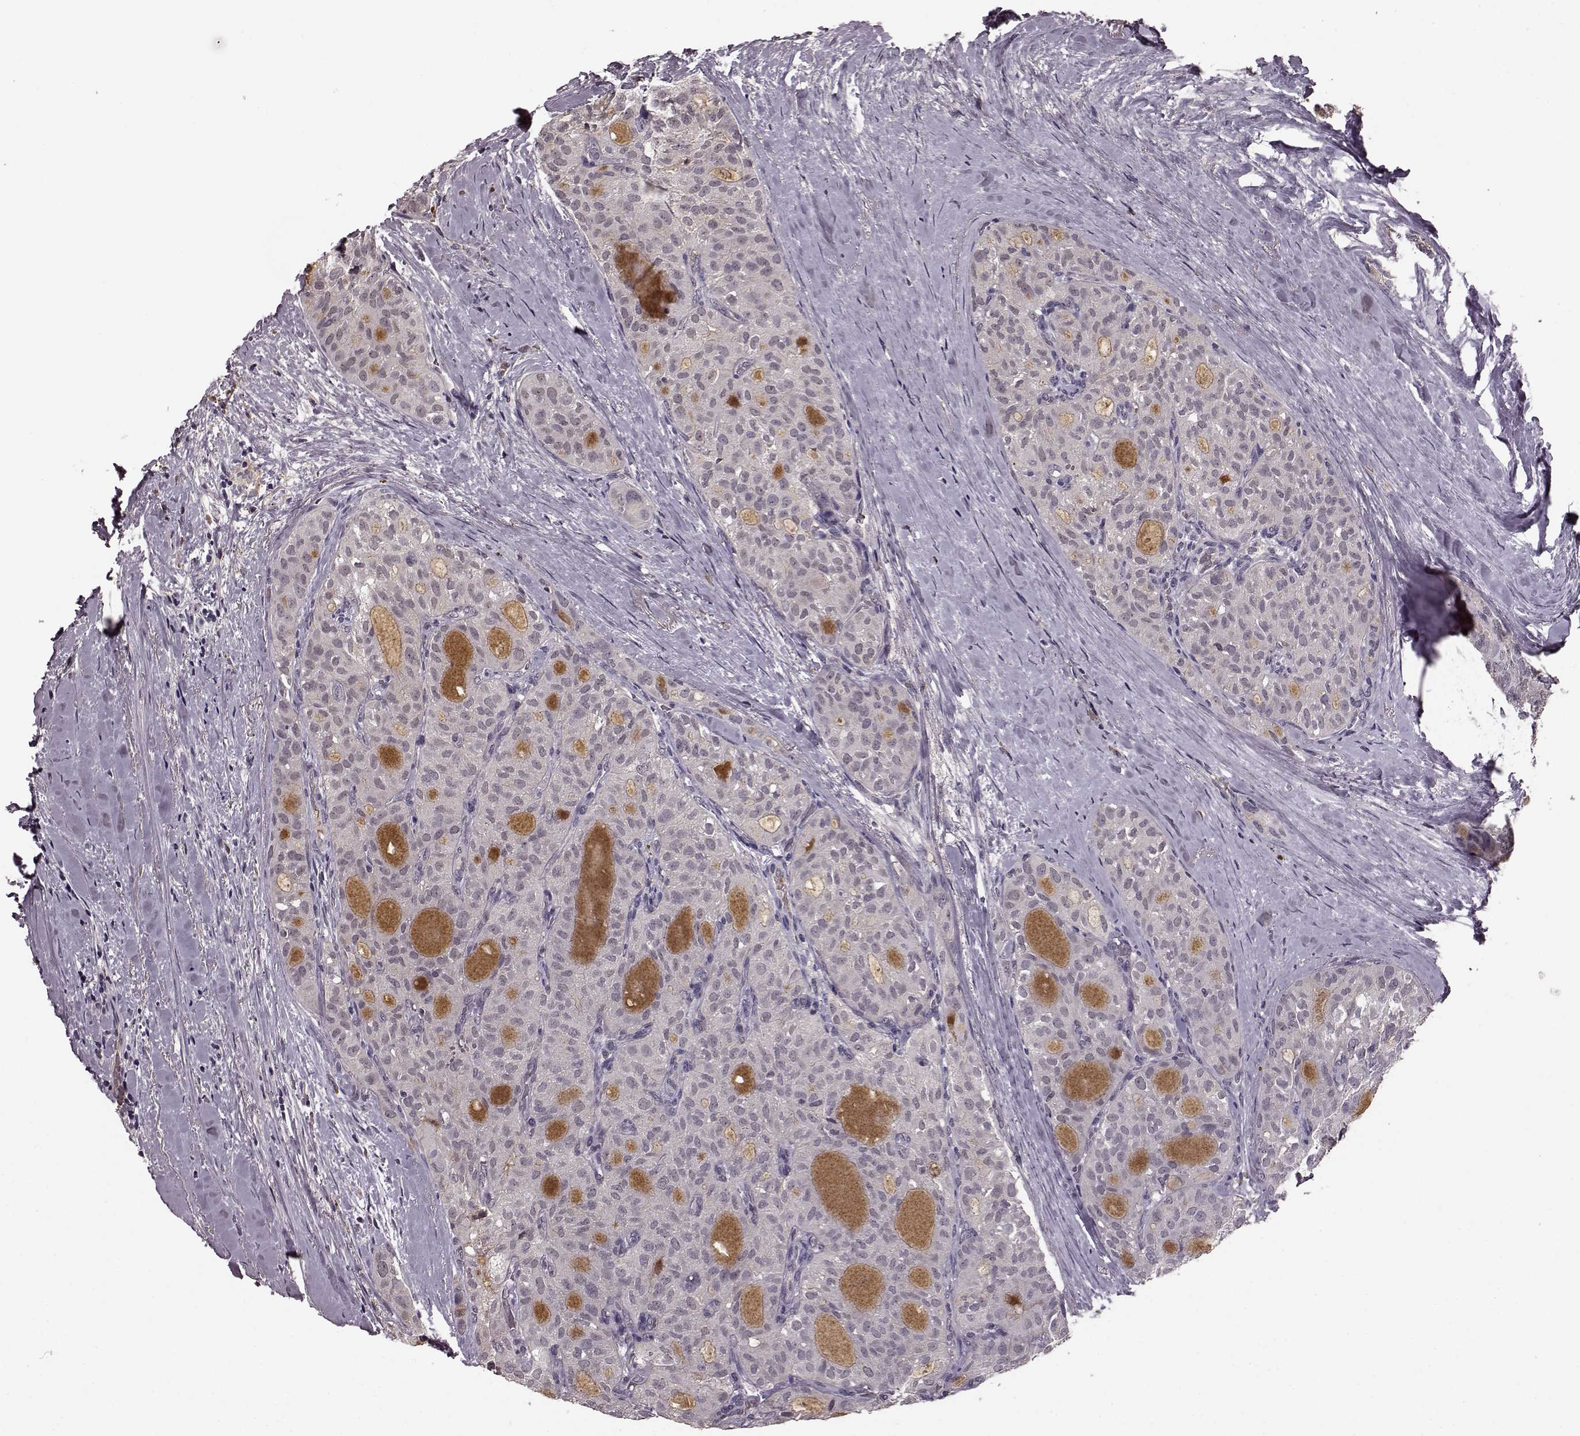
{"staining": {"intensity": "negative", "quantity": "none", "location": "none"}, "tissue": "thyroid cancer", "cell_type": "Tumor cells", "image_type": "cancer", "snomed": [{"axis": "morphology", "description": "Follicular adenoma carcinoma, NOS"}, {"axis": "topography", "description": "Thyroid gland"}], "caption": "Thyroid follicular adenoma carcinoma was stained to show a protein in brown. There is no significant expression in tumor cells.", "gene": "NRL", "patient": {"sex": "male", "age": 75}}